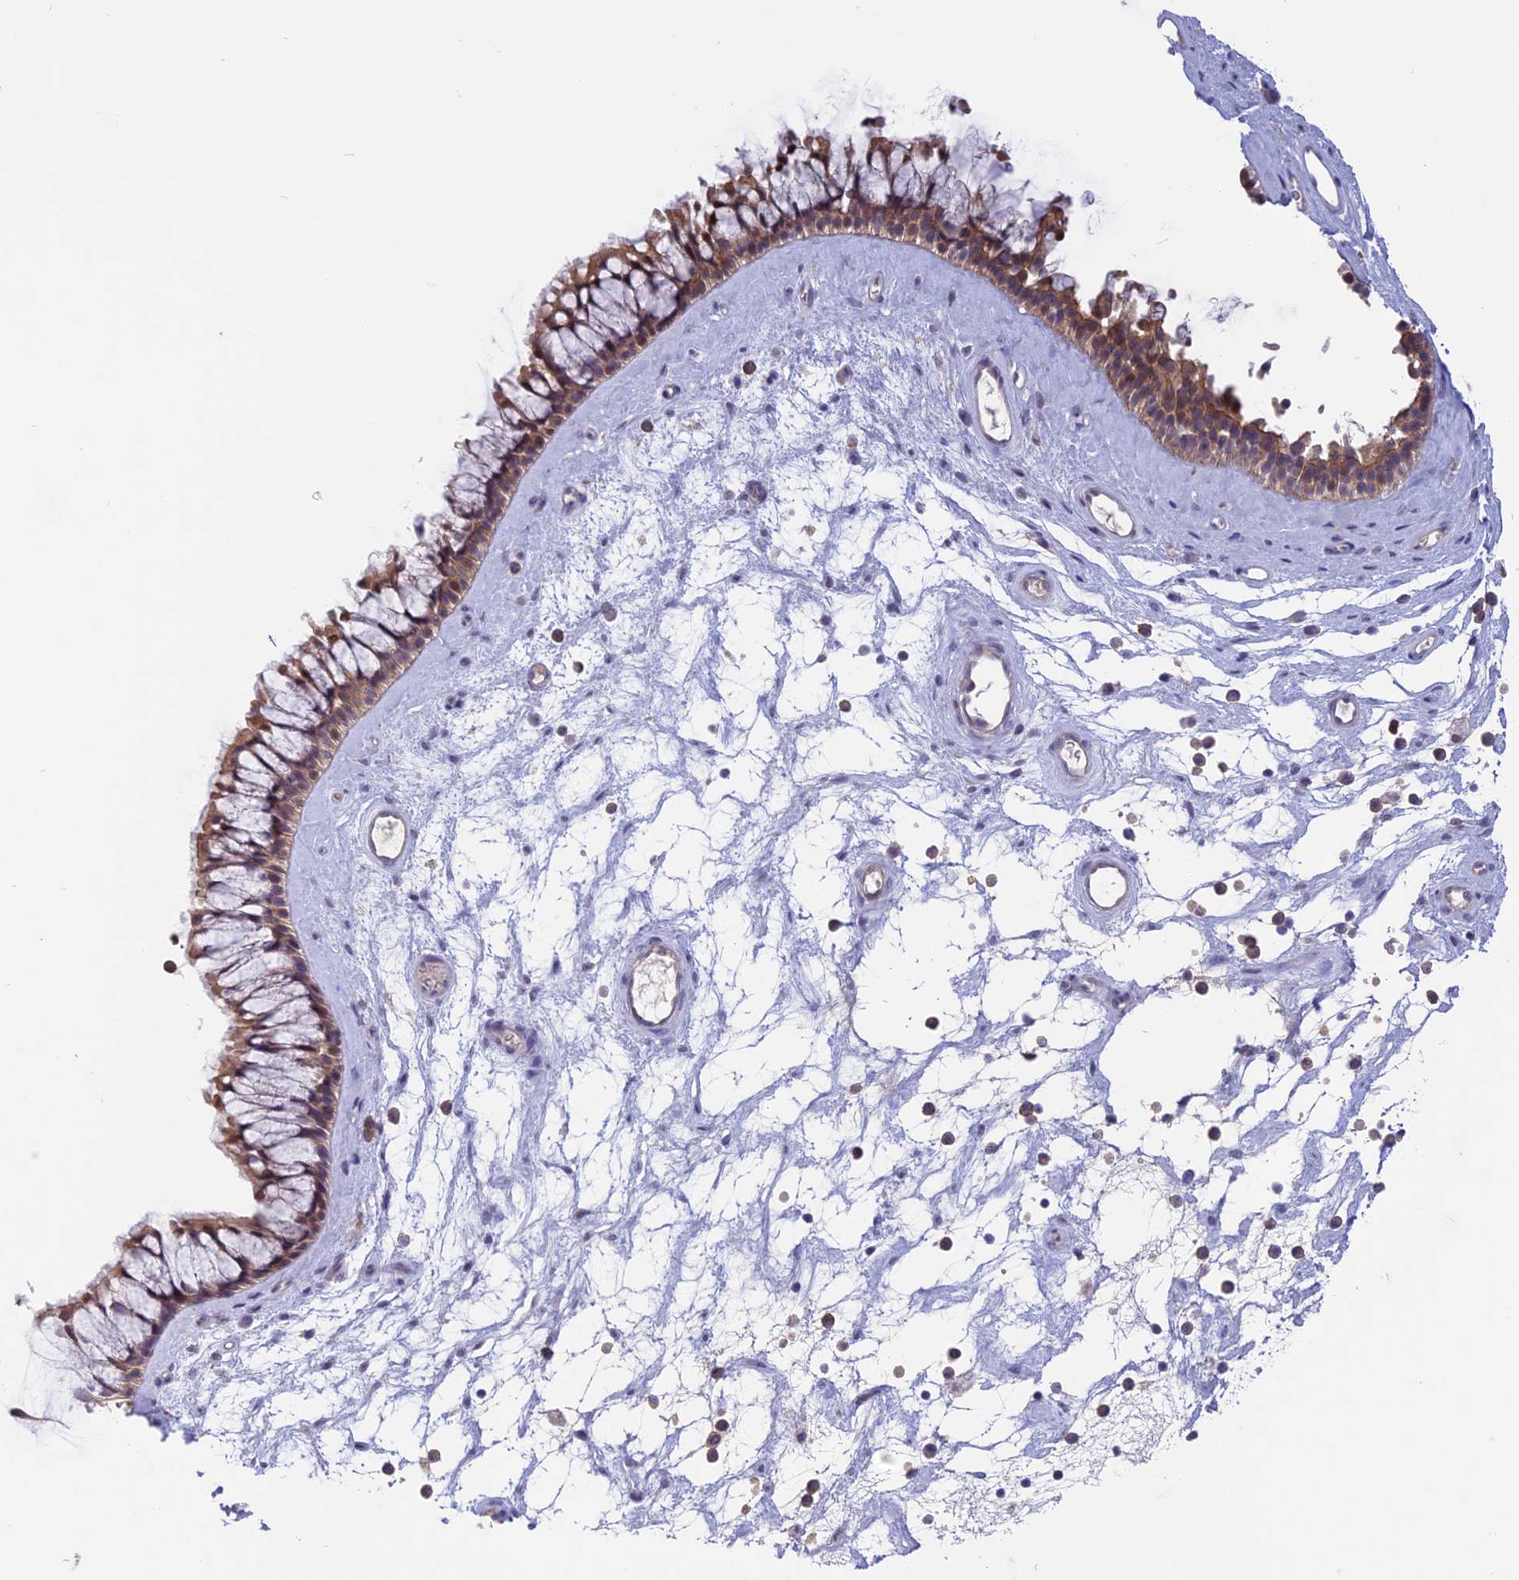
{"staining": {"intensity": "moderate", "quantity": ">75%", "location": "cytoplasmic/membranous"}, "tissue": "nasopharynx", "cell_type": "Respiratory epithelial cells", "image_type": "normal", "snomed": [{"axis": "morphology", "description": "Normal tissue, NOS"}, {"axis": "topography", "description": "Nasopharynx"}], "caption": "Nasopharynx was stained to show a protein in brown. There is medium levels of moderate cytoplasmic/membranous expression in about >75% of respiratory epithelial cells. The staining is performed using DAB brown chromogen to label protein expression. The nuclei are counter-stained blue using hematoxylin.", "gene": "CORO2A", "patient": {"sex": "male", "age": 64}}